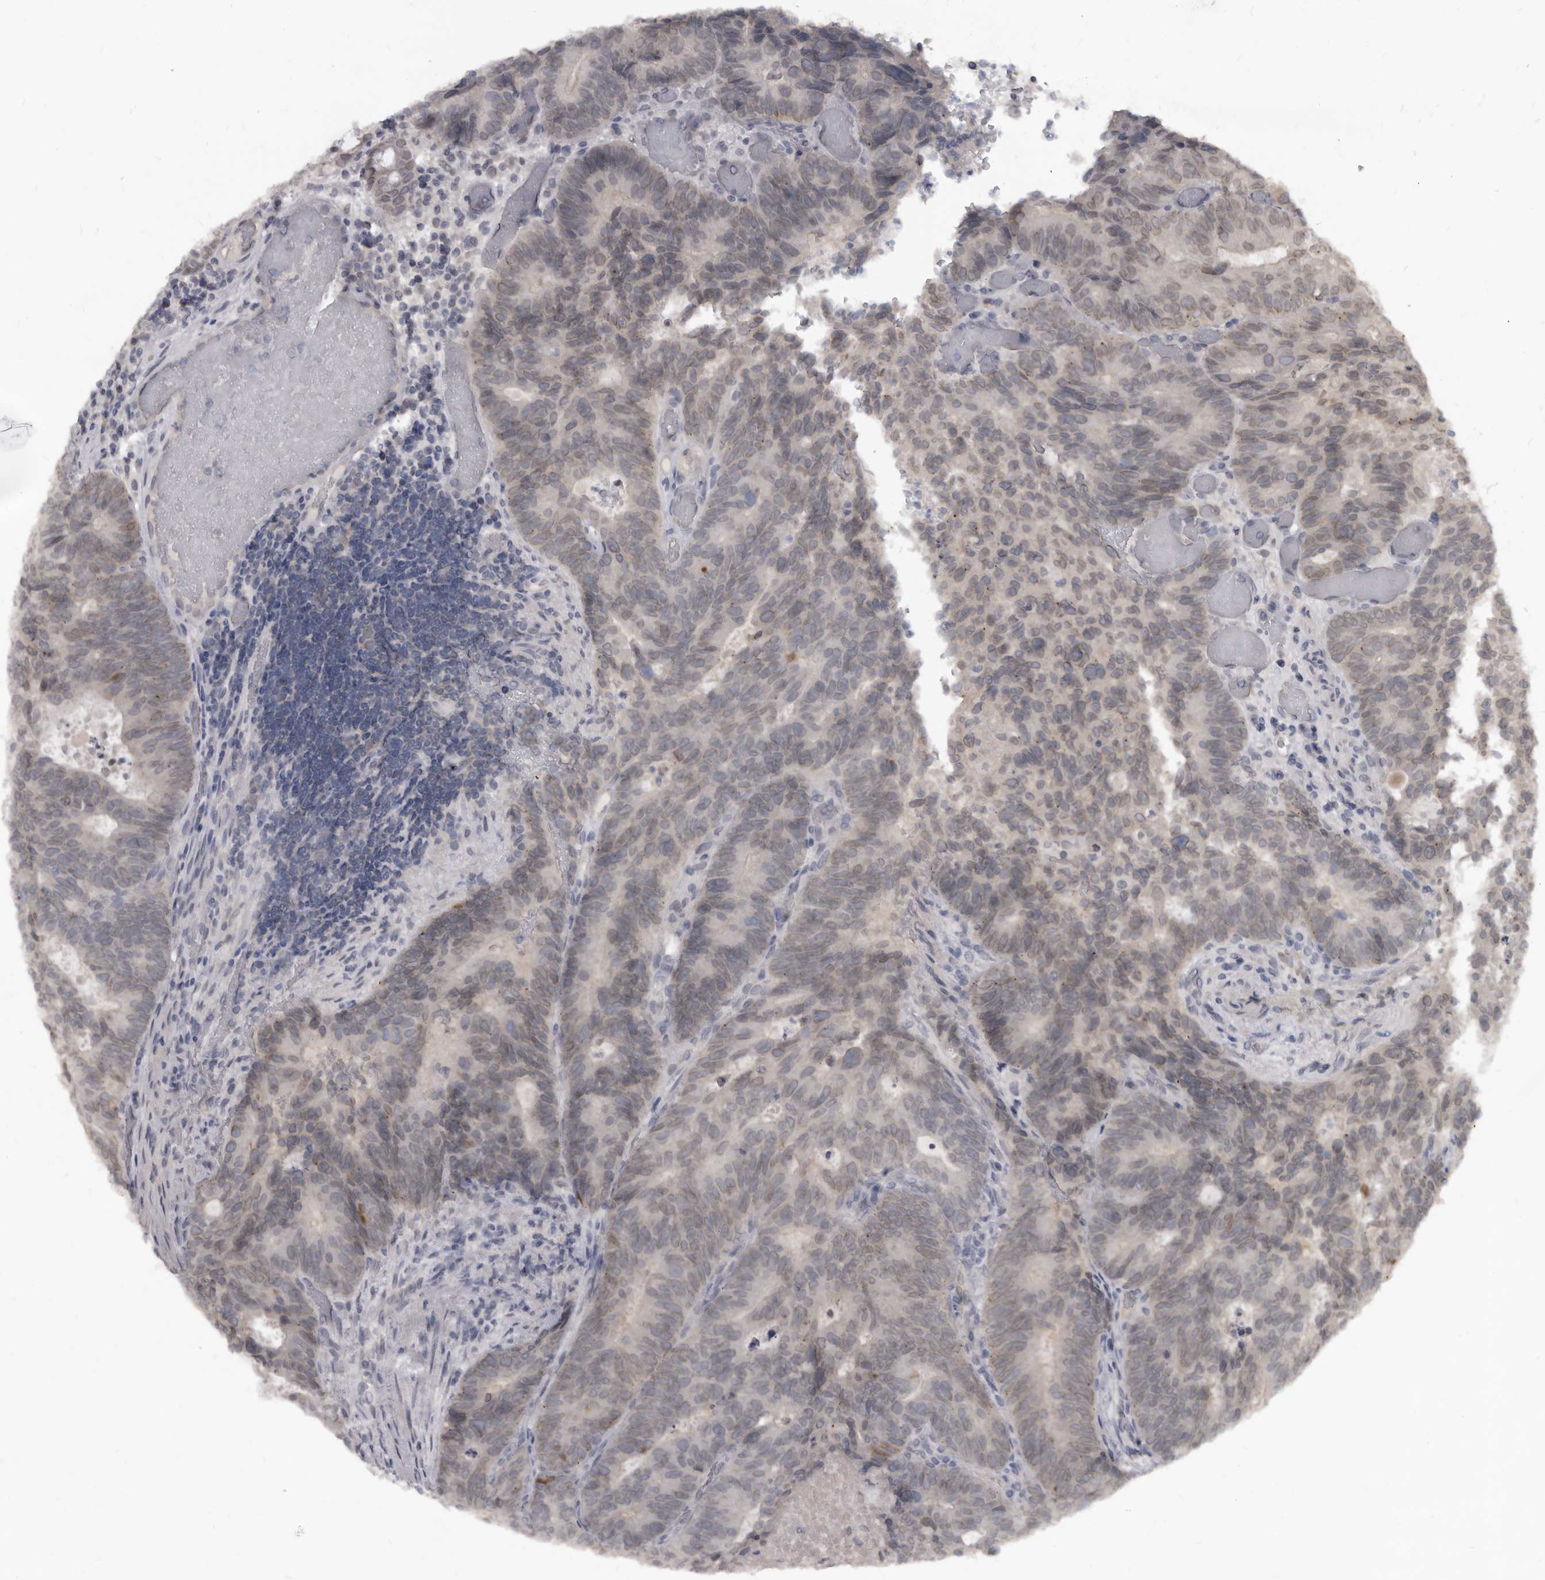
{"staining": {"intensity": "weak", "quantity": "<25%", "location": "cytoplasmic/membranous,nuclear"}, "tissue": "colorectal cancer", "cell_type": "Tumor cells", "image_type": "cancer", "snomed": [{"axis": "morphology", "description": "Adenocarcinoma, NOS"}, {"axis": "topography", "description": "Colon"}], "caption": "A high-resolution histopathology image shows immunohistochemistry staining of colorectal cancer, which reveals no significant expression in tumor cells.", "gene": "SULT1E1", "patient": {"sex": "male", "age": 87}}